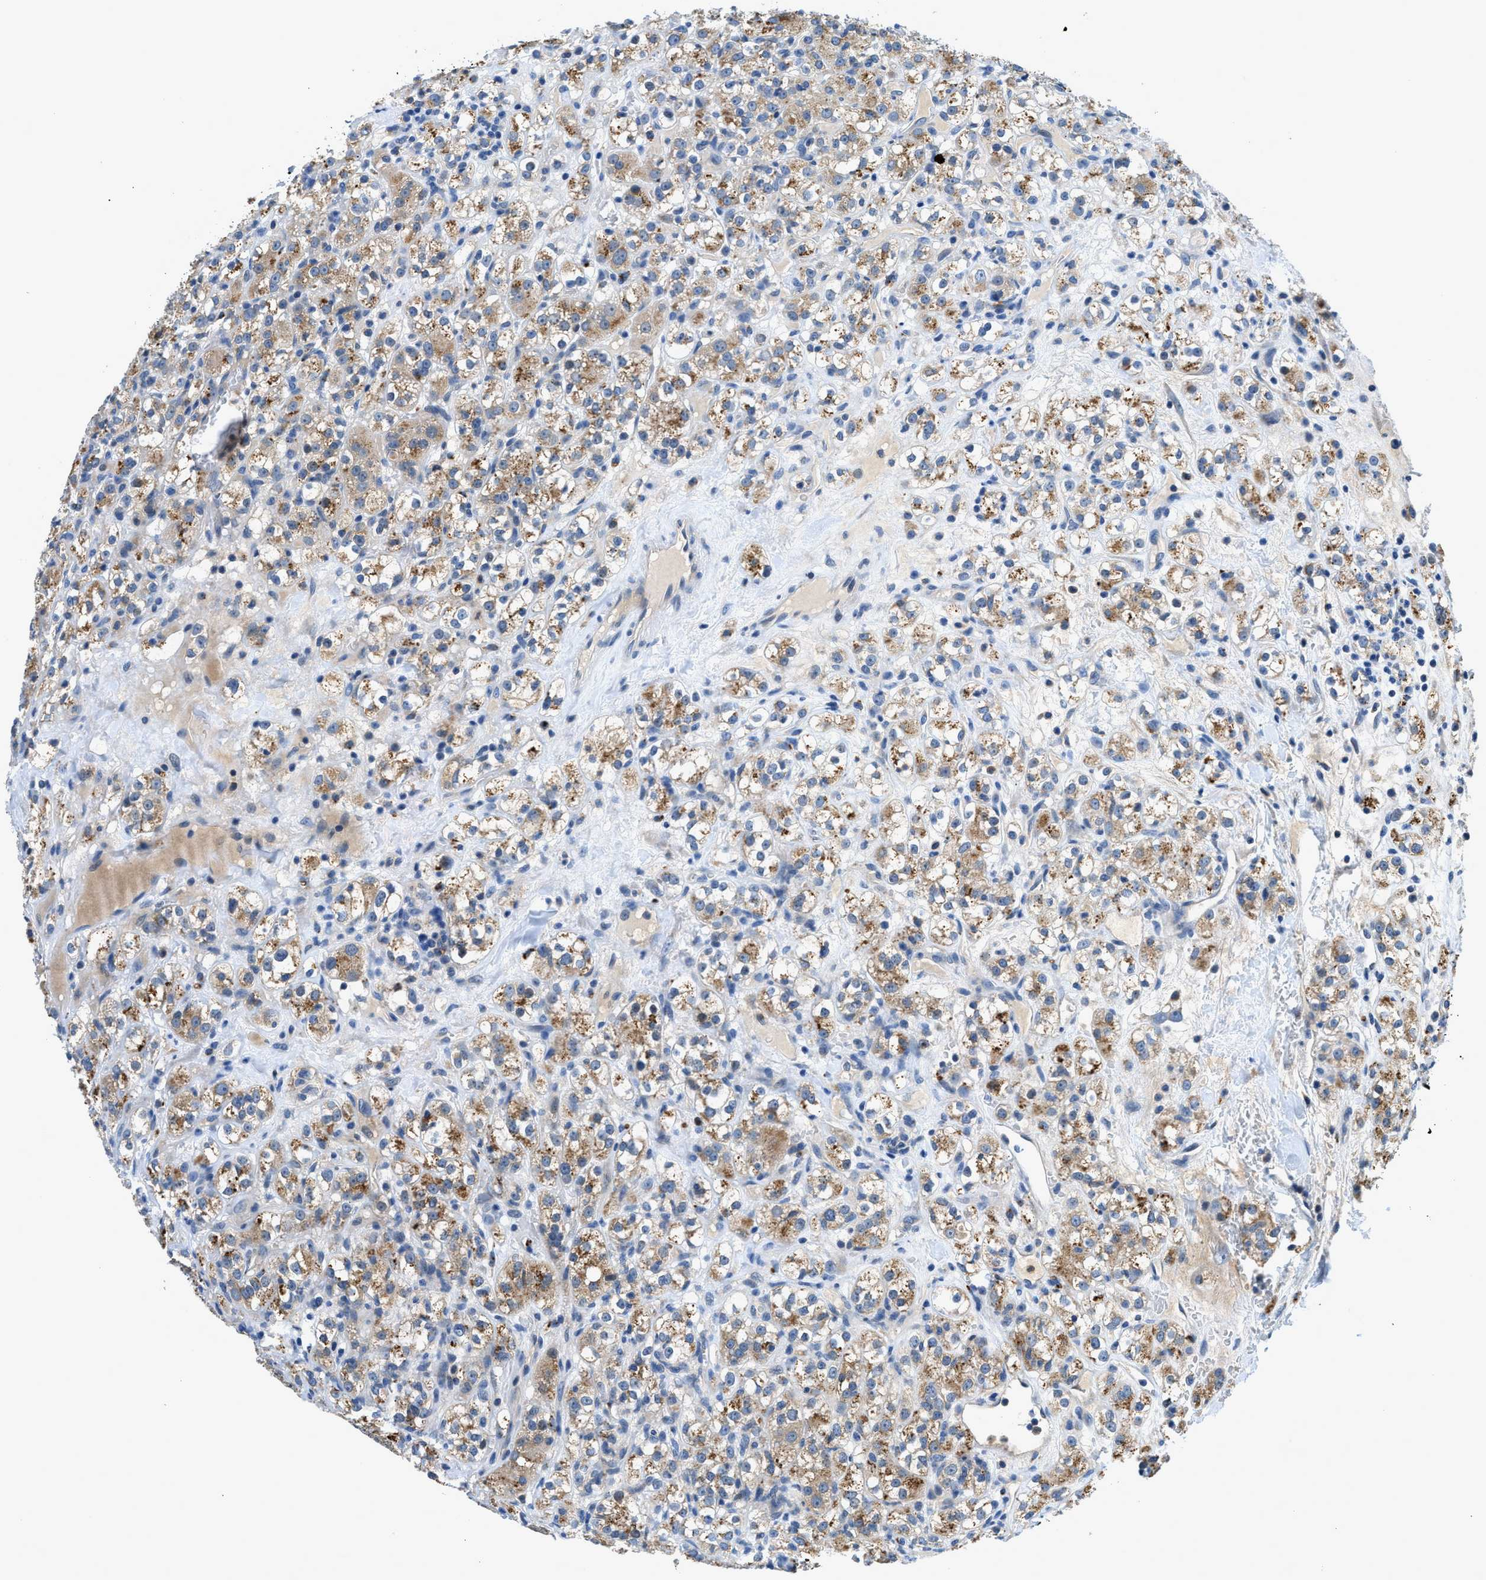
{"staining": {"intensity": "moderate", "quantity": "25%-75%", "location": "cytoplasmic/membranous"}, "tissue": "renal cancer", "cell_type": "Tumor cells", "image_type": "cancer", "snomed": [{"axis": "morphology", "description": "Normal tissue, NOS"}, {"axis": "morphology", "description": "Adenocarcinoma, NOS"}, {"axis": "topography", "description": "Kidney"}], "caption": "A medium amount of moderate cytoplasmic/membranous staining is seen in about 25%-75% of tumor cells in renal adenocarcinoma tissue.", "gene": "ADGRE3", "patient": {"sex": "male", "age": 61}}